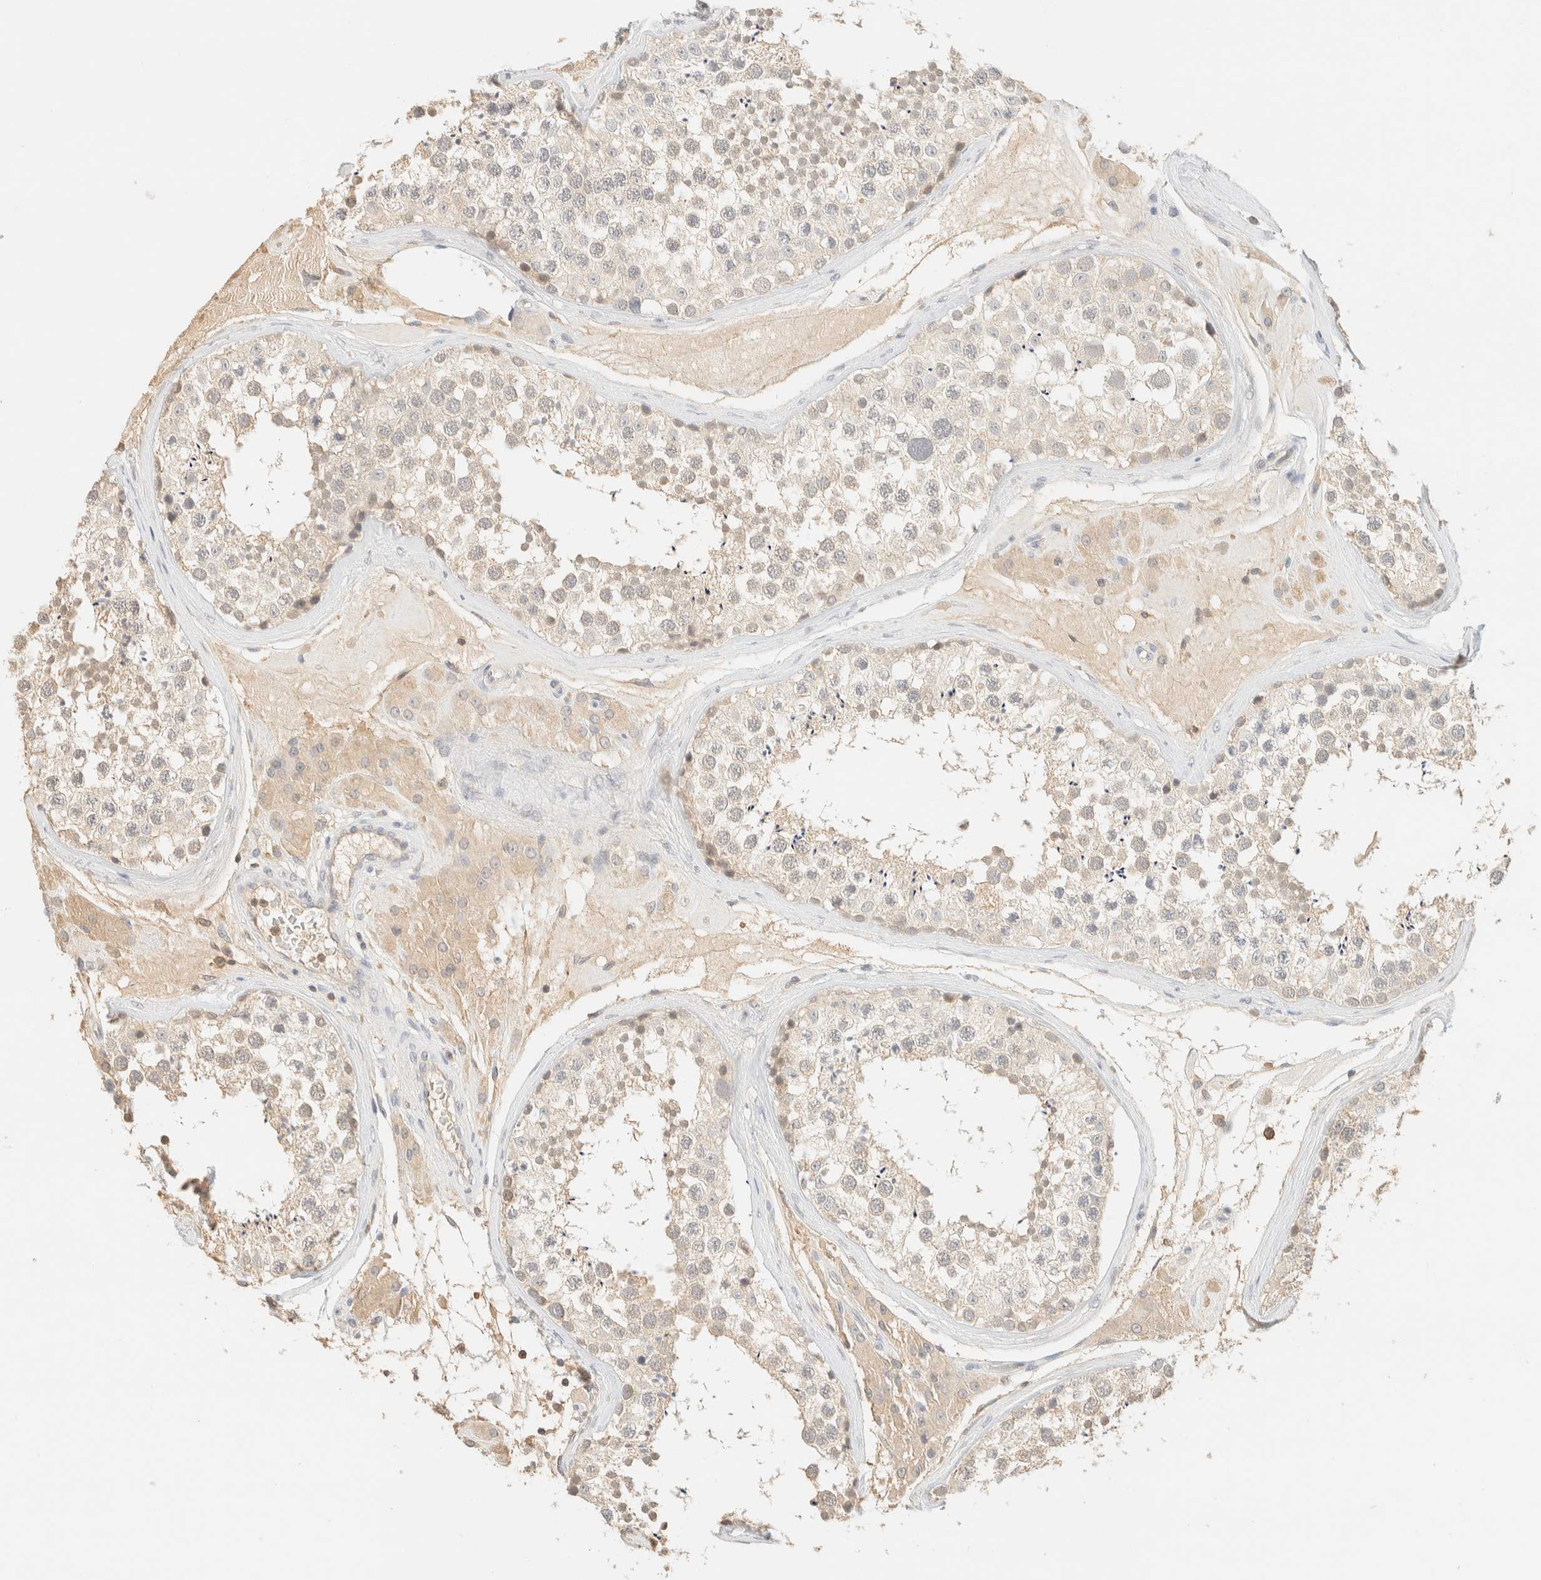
{"staining": {"intensity": "weak", "quantity": "<25%", "location": "cytoplasmic/membranous"}, "tissue": "testis", "cell_type": "Cells in seminiferous ducts", "image_type": "normal", "snomed": [{"axis": "morphology", "description": "Normal tissue, NOS"}, {"axis": "topography", "description": "Testis"}], "caption": "Immunohistochemistry image of unremarkable testis: human testis stained with DAB (3,3'-diaminobenzidine) reveals no significant protein staining in cells in seminiferous ducts. The staining is performed using DAB (3,3'-diaminobenzidine) brown chromogen with nuclei counter-stained in using hematoxylin.", "gene": "TIMD4", "patient": {"sex": "male", "age": 46}}